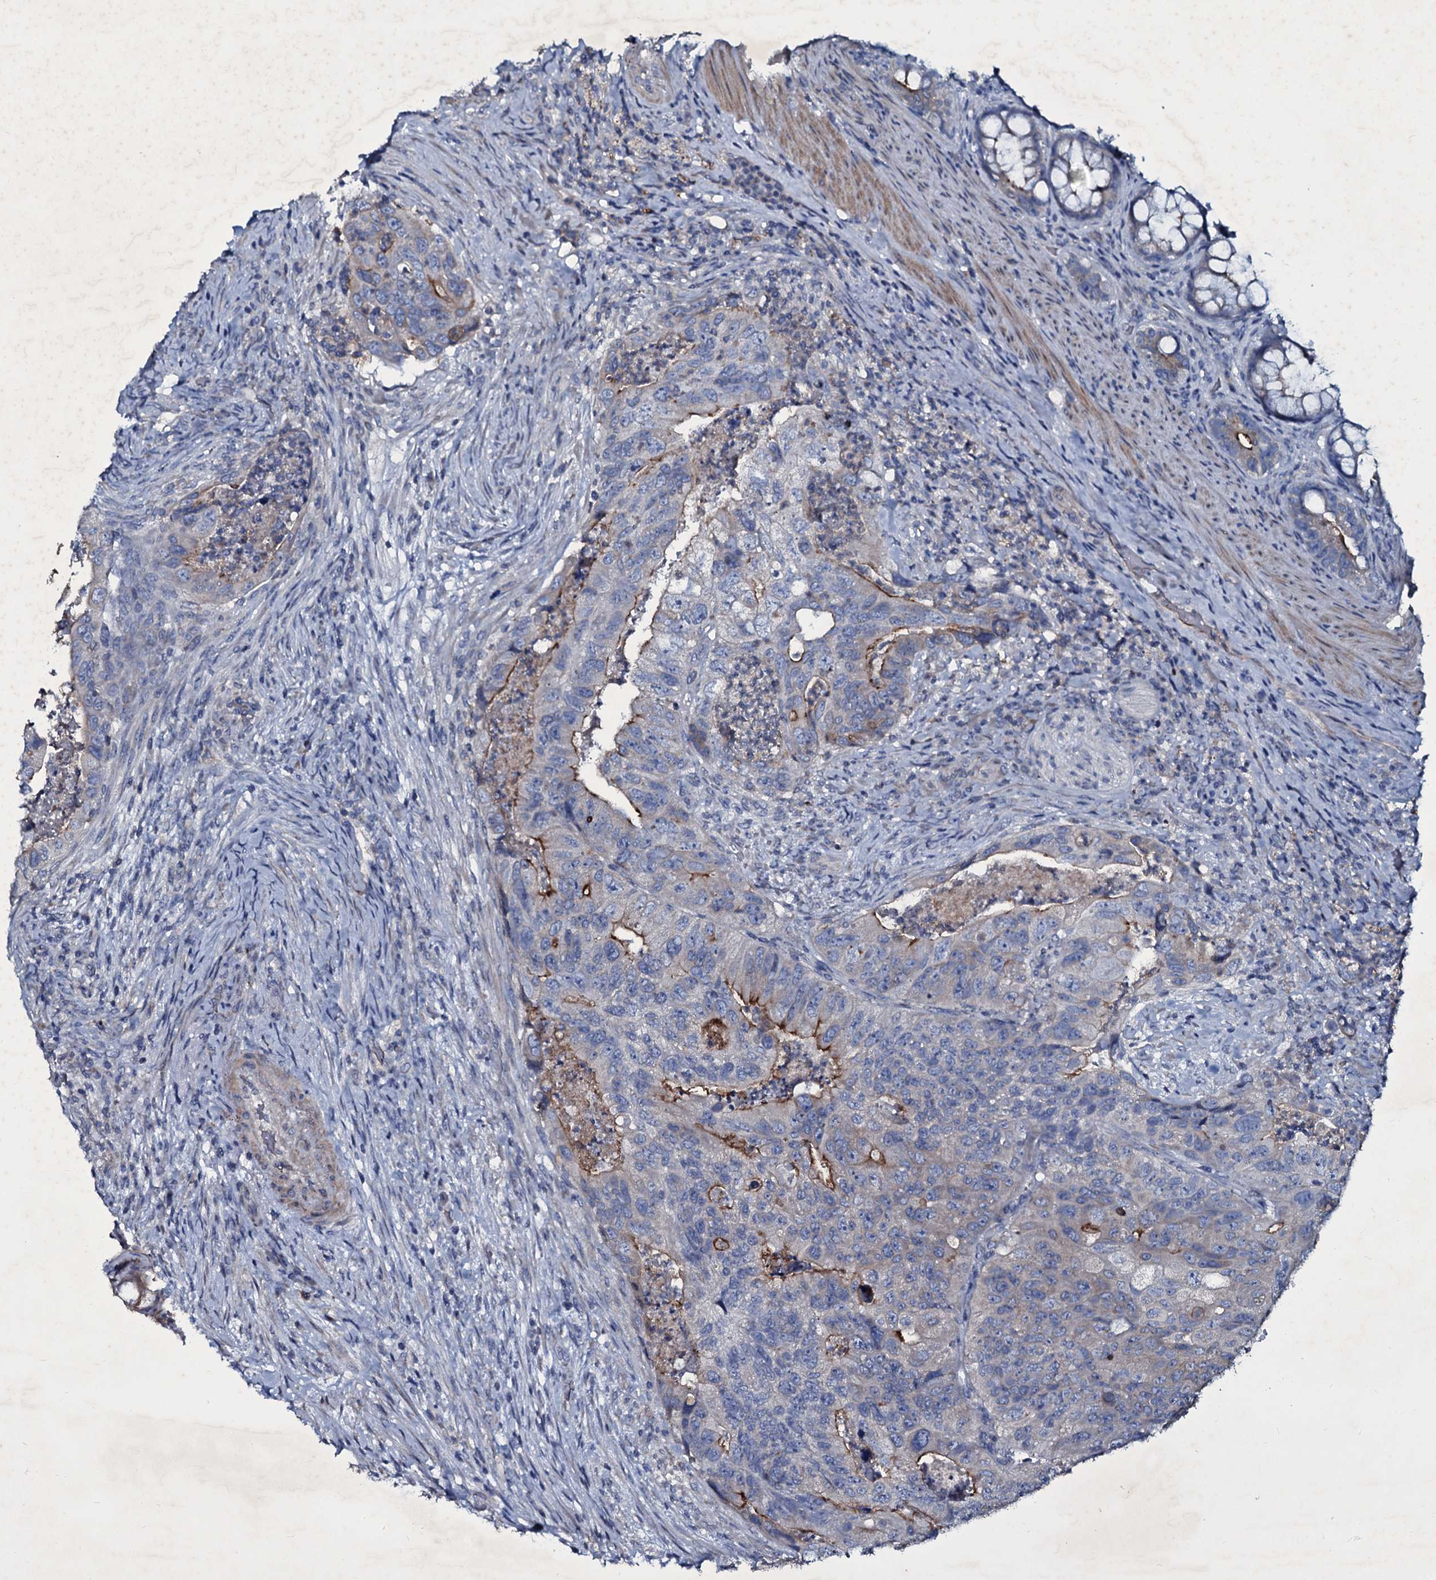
{"staining": {"intensity": "moderate", "quantity": "<25%", "location": "cytoplasmic/membranous"}, "tissue": "colorectal cancer", "cell_type": "Tumor cells", "image_type": "cancer", "snomed": [{"axis": "morphology", "description": "Adenocarcinoma, NOS"}, {"axis": "topography", "description": "Rectum"}], "caption": "Colorectal cancer stained with DAB IHC reveals low levels of moderate cytoplasmic/membranous staining in approximately <25% of tumor cells.", "gene": "SELENOT", "patient": {"sex": "male", "age": 63}}